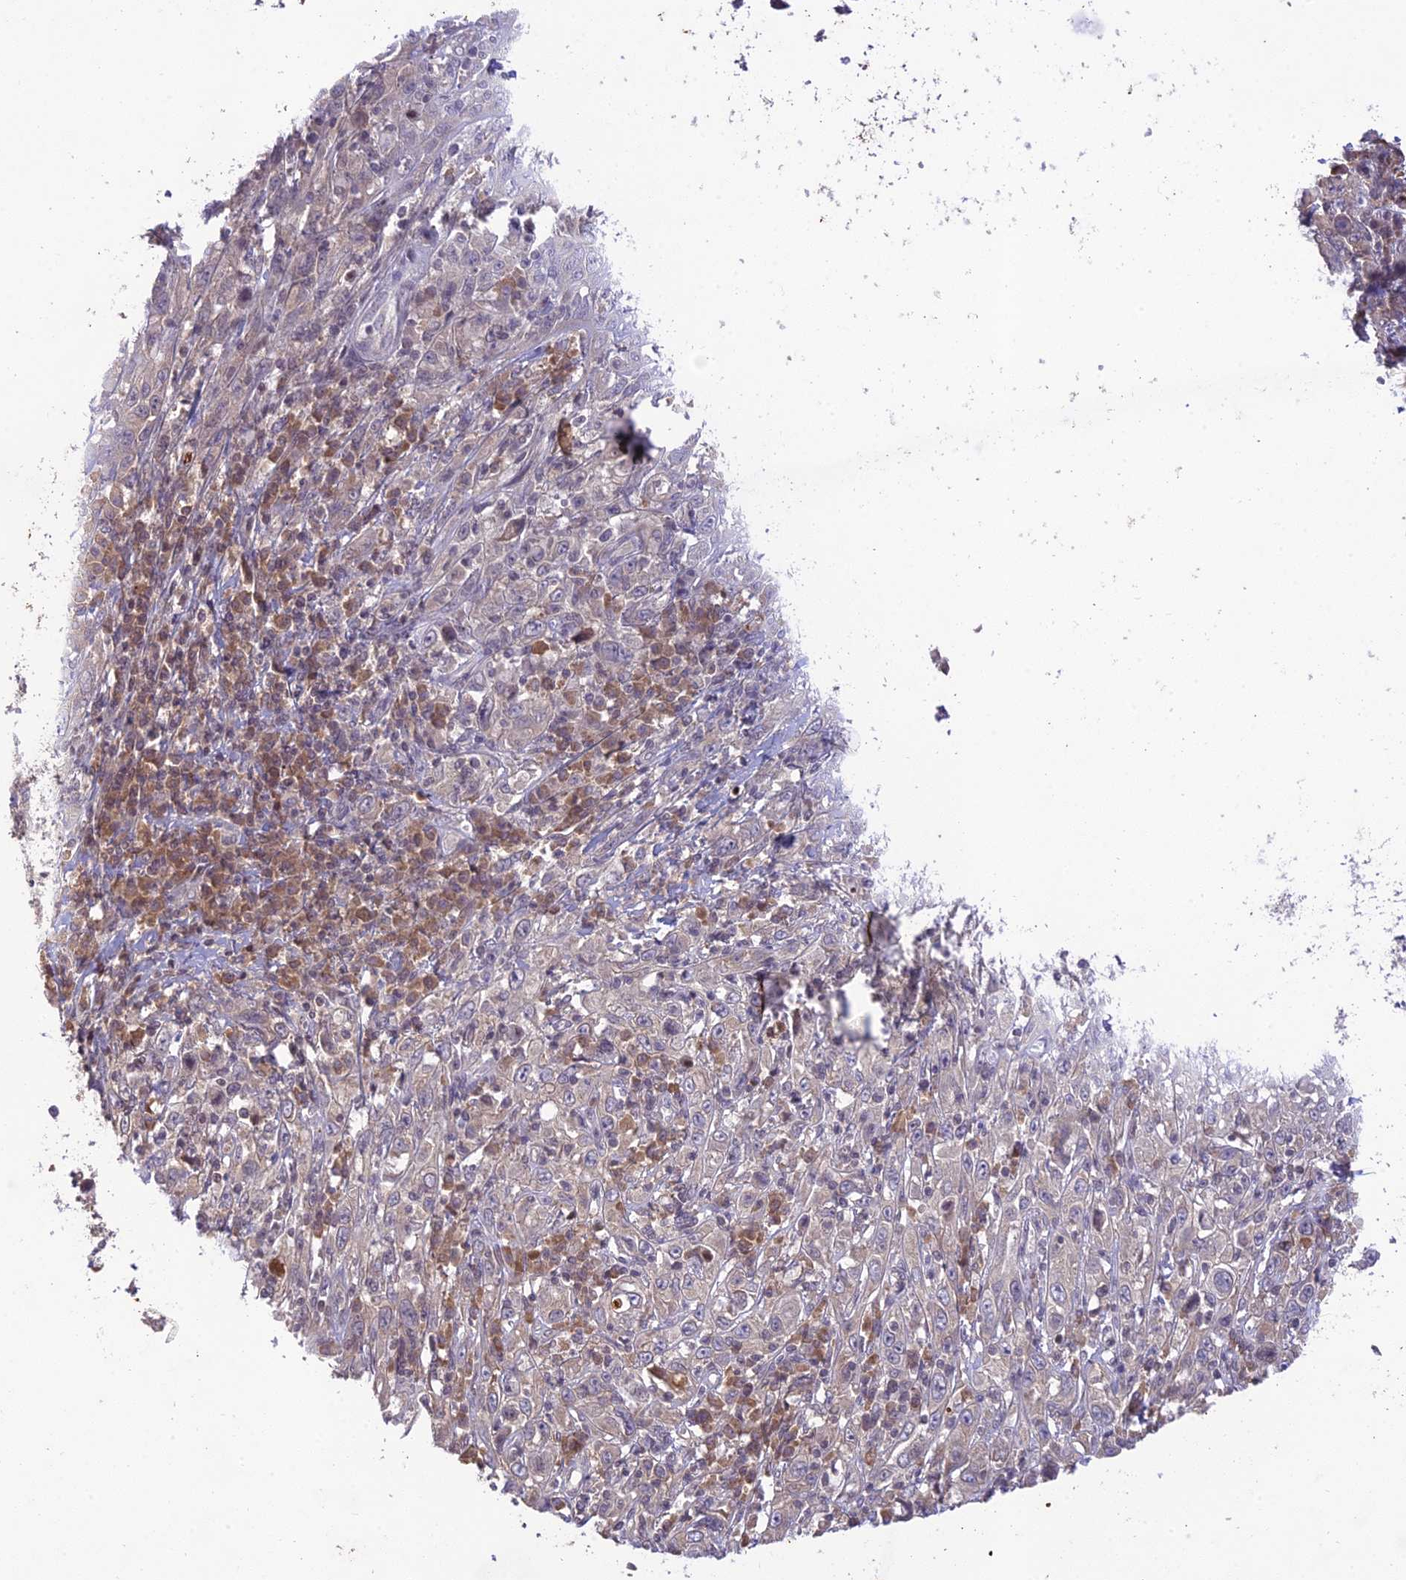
{"staining": {"intensity": "negative", "quantity": "none", "location": "none"}, "tissue": "cervical cancer", "cell_type": "Tumor cells", "image_type": "cancer", "snomed": [{"axis": "morphology", "description": "Squamous cell carcinoma, NOS"}, {"axis": "topography", "description": "Cervix"}], "caption": "This is an immunohistochemistry micrograph of squamous cell carcinoma (cervical). There is no expression in tumor cells.", "gene": "TEKT1", "patient": {"sex": "female", "age": 46}}